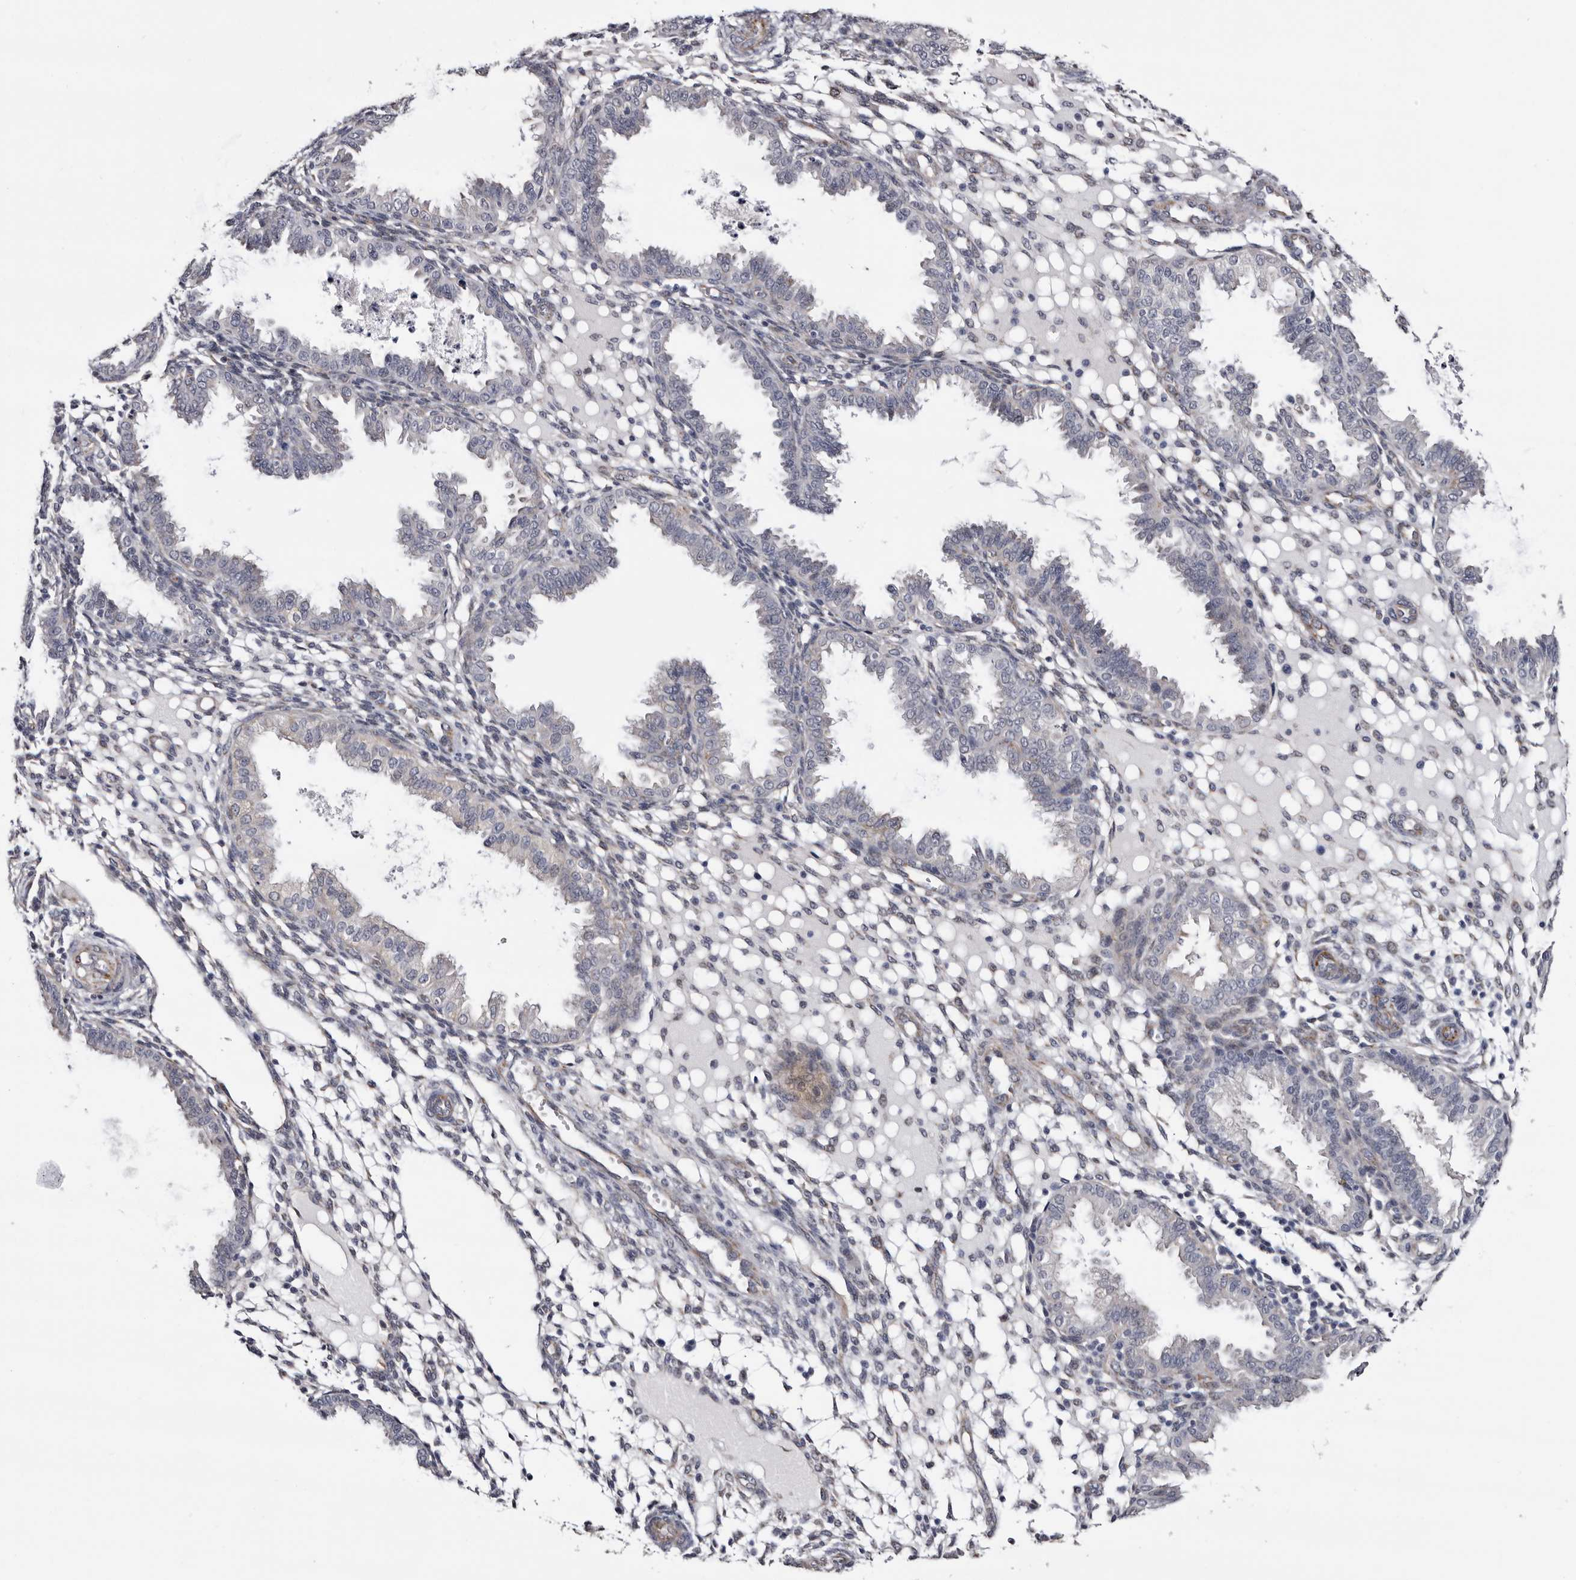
{"staining": {"intensity": "weak", "quantity": "<25%", "location": "cytoplasmic/membranous"}, "tissue": "endometrium", "cell_type": "Cells in endometrial stroma", "image_type": "normal", "snomed": [{"axis": "morphology", "description": "Normal tissue, NOS"}, {"axis": "topography", "description": "Endometrium"}], "caption": "DAB immunohistochemical staining of unremarkable human endometrium reveals no significant positivity in cells in endometrial stroma.", "gene": "ARMCX2", "patient": {"sex": "female", "age": 33}}